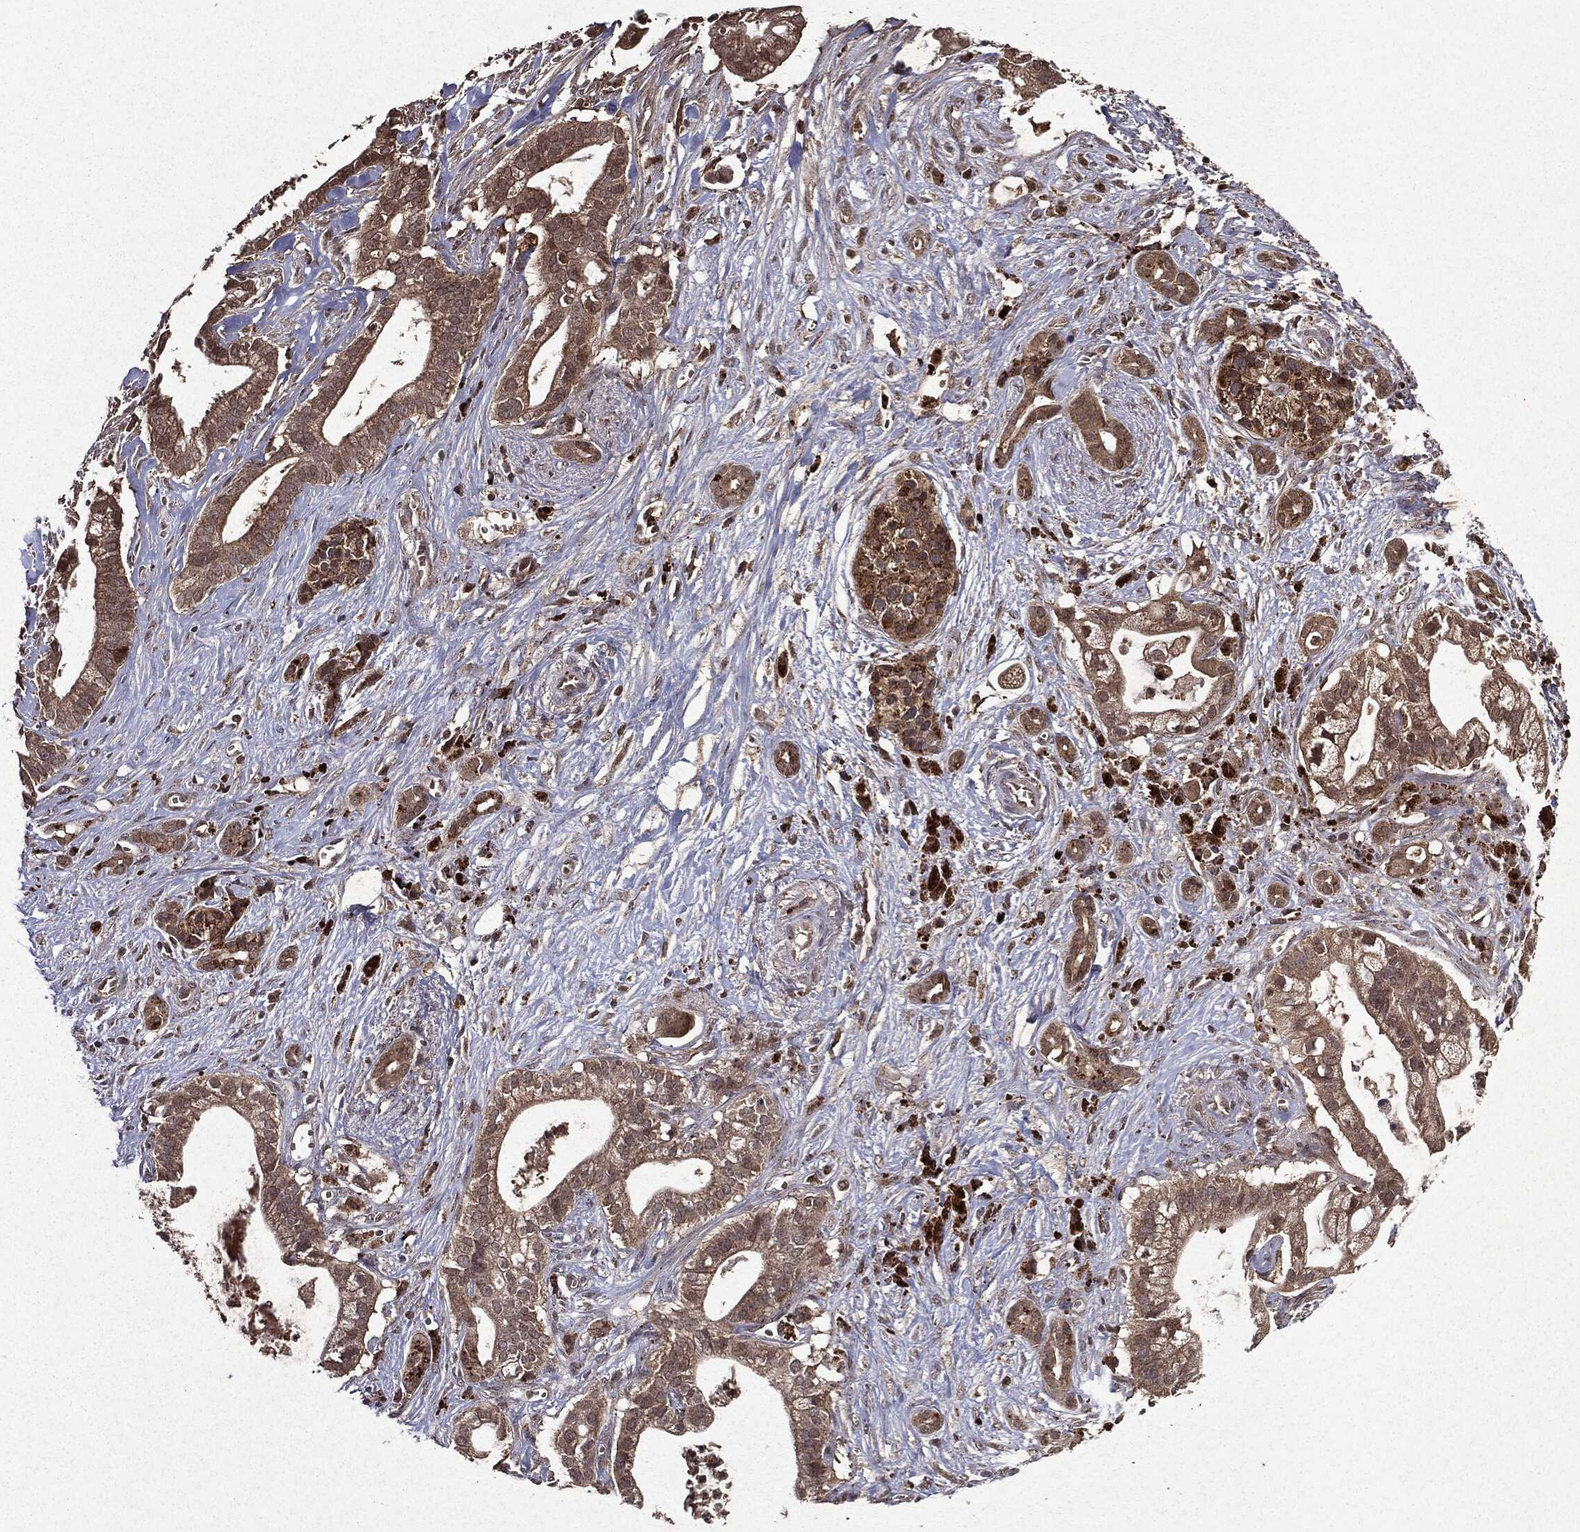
{"staining": {"intensity": "weak", "quantity": ">75%", "location": "cytoplasmic/membranous"}, "tissue": "pancreatic cancer", "cell_type": "Tumor cells", "image_type": "cancer", "snomed": [{"axis": "morphology", "description": "Adenocarcinoma, NOS"}, {"axis": "topography", "description": "Pancreas"}], "caption": "Tumor cells demonstrate weak cytoplasmic/membranous staining in approximately >75% of cells in adenocarcinoma (pancreatic).", "gene": "MTOR", "patient": {"sex": "male", "age": 61}}